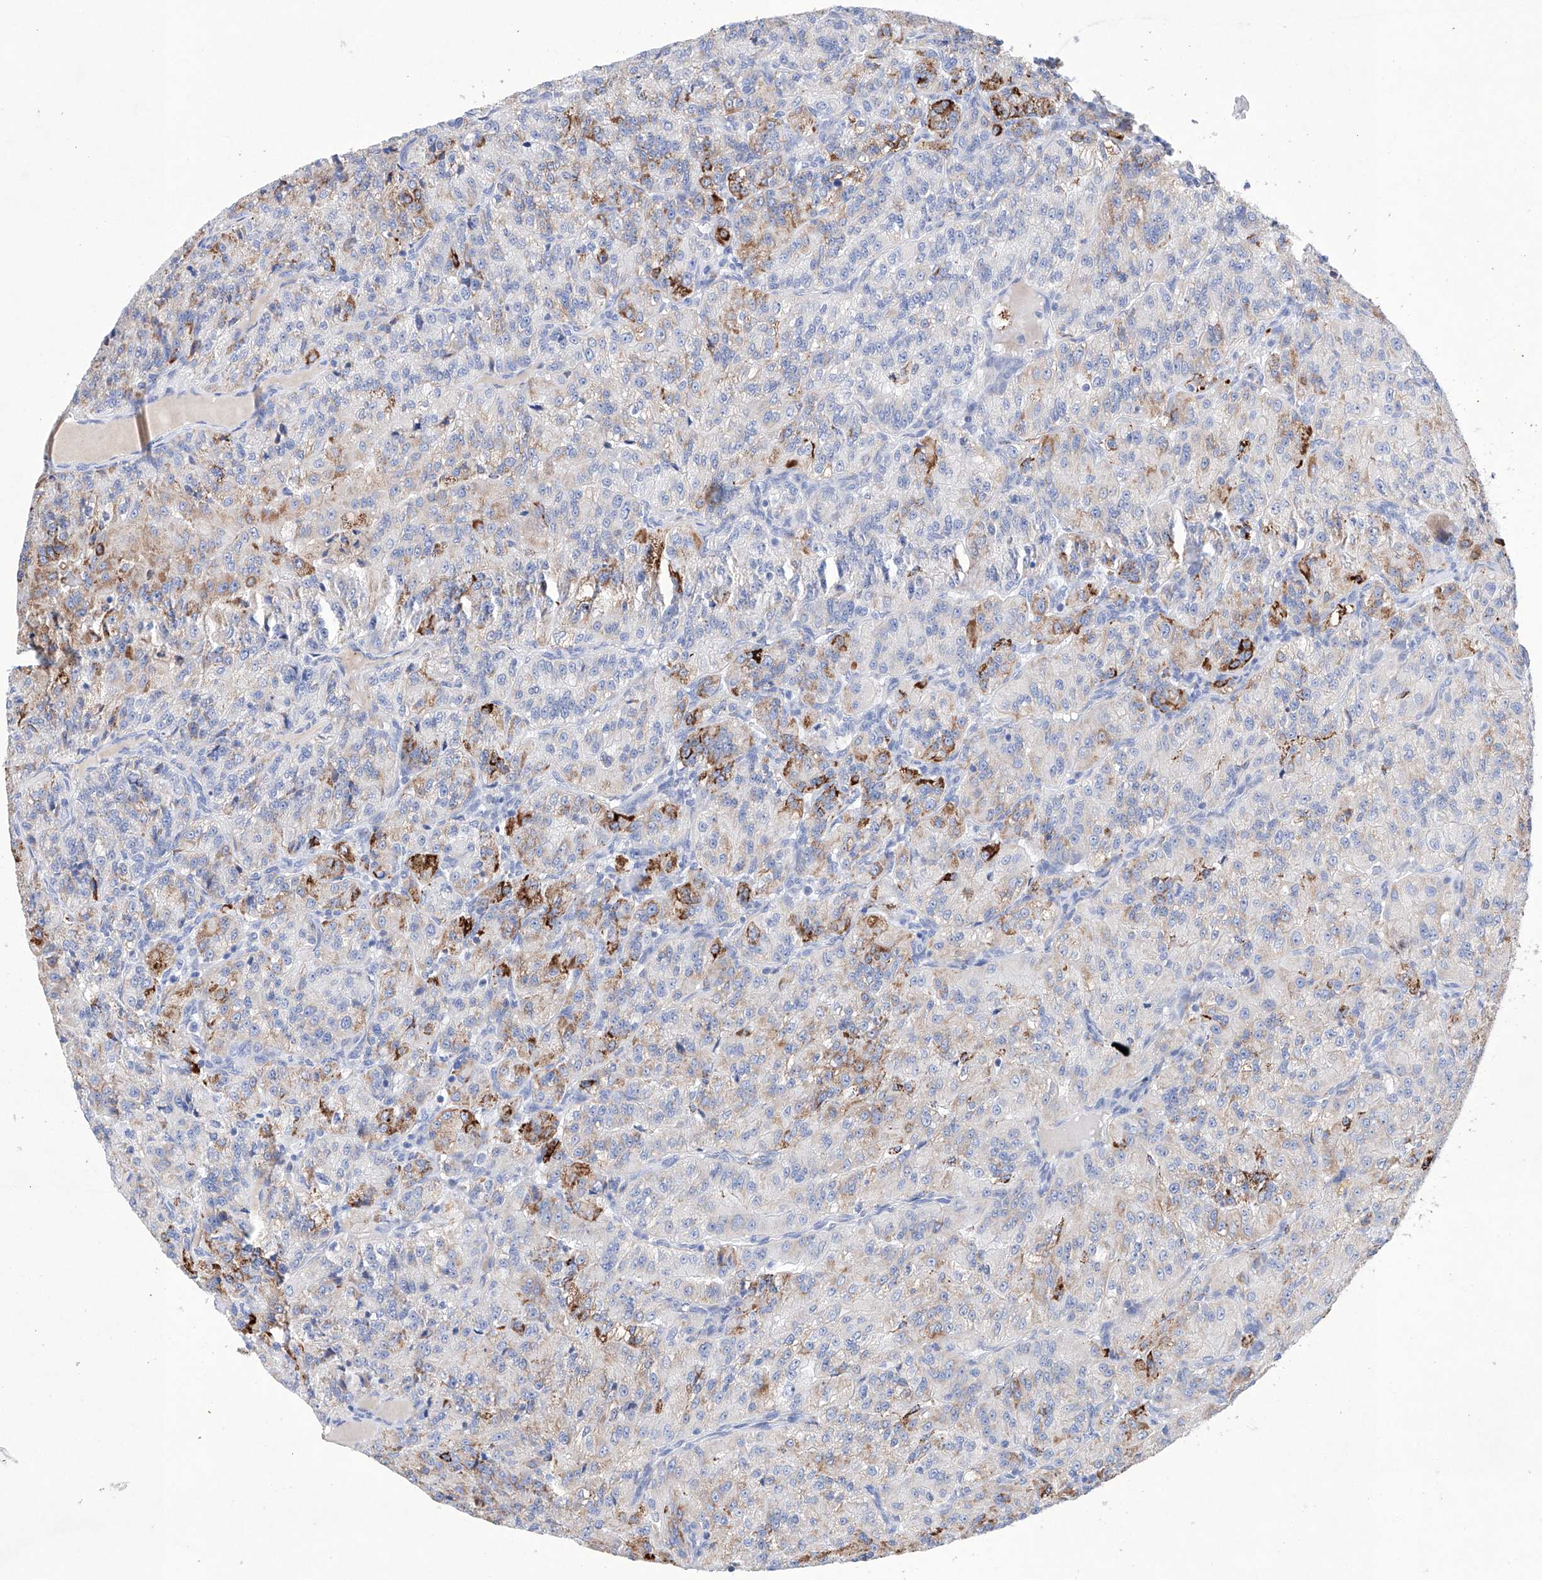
{"staining": {"intensity": "moderate", "quantity": "<25%", "location": "cytoplasmic/membranous"}, "tissue": "renal cancer", "cell_type": "Tumor cells", "image_type": "cancer", "snomed": [{"axis": "morphology", "description": "Adenocarcinoma, NOS"}, {"axis": "topography", "description": "Kidney"}], "caption": "Moderate cytoplasmic/membranous staining for a protein is appreciated in about <25% of tumor cells of adenocarcinoma (renal) using IHC.", "gene": "NRROS", "patient": {"sex": "female", "age": 63}}